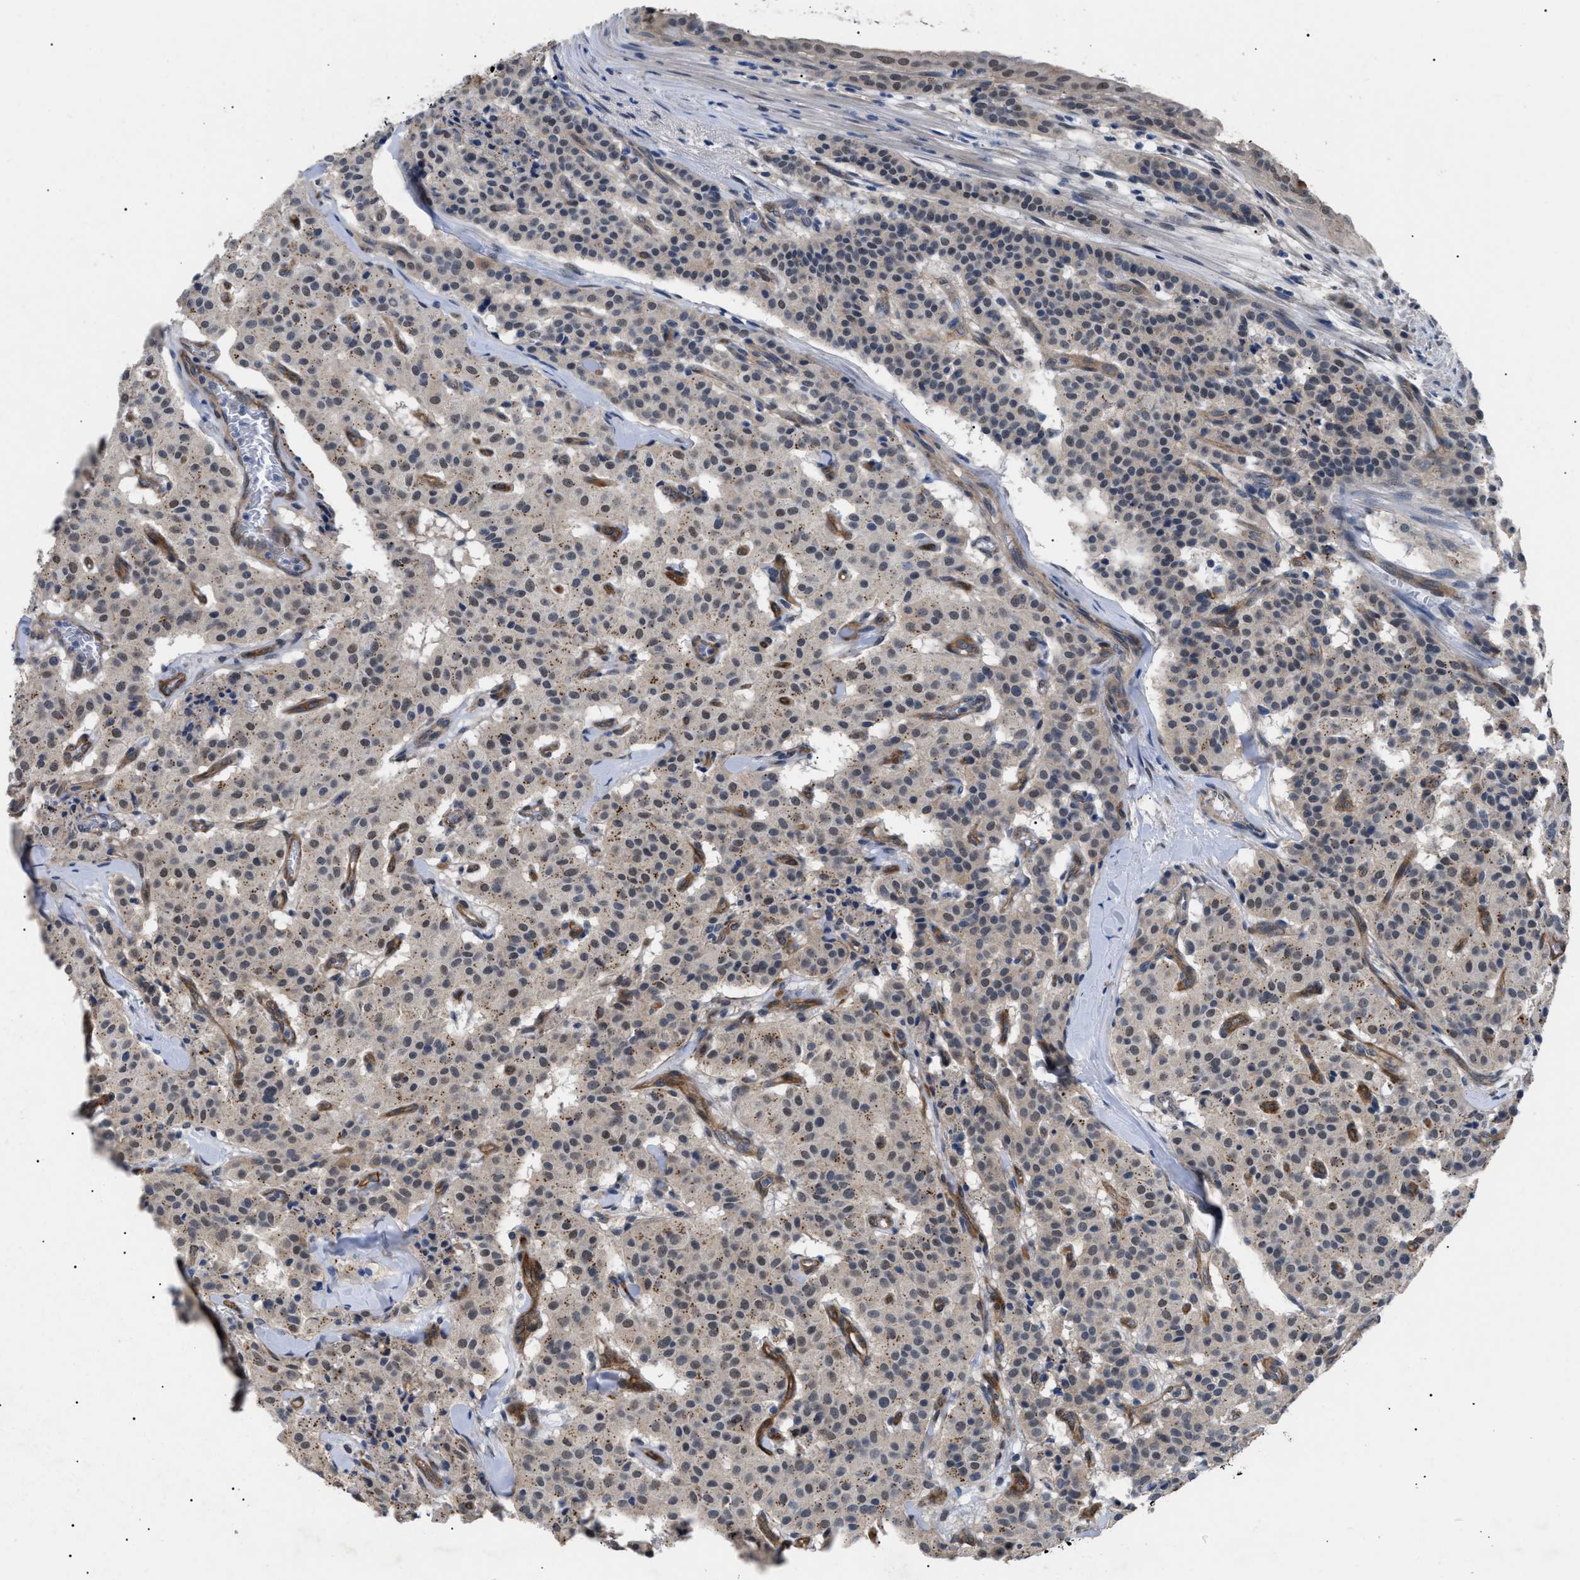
{"staining": {"intensity": "weak", "quantity": "<25%", "location": "nuclear"}, "tissue": "carcinoid", "cell_type": "Tumor cells", "image_type": "cancer", "snomed": [{"axis": "morphology", "description": "Carcinoid, malignant, NOS"}, {"axis": "topography", "description": "Lung"}], "caption": "A histopathology image of carcinoid stained for a protein displays no brown staining in tumor cells.", "gene": "CRCP", "patient": {"sex": "male", "age": 30}}